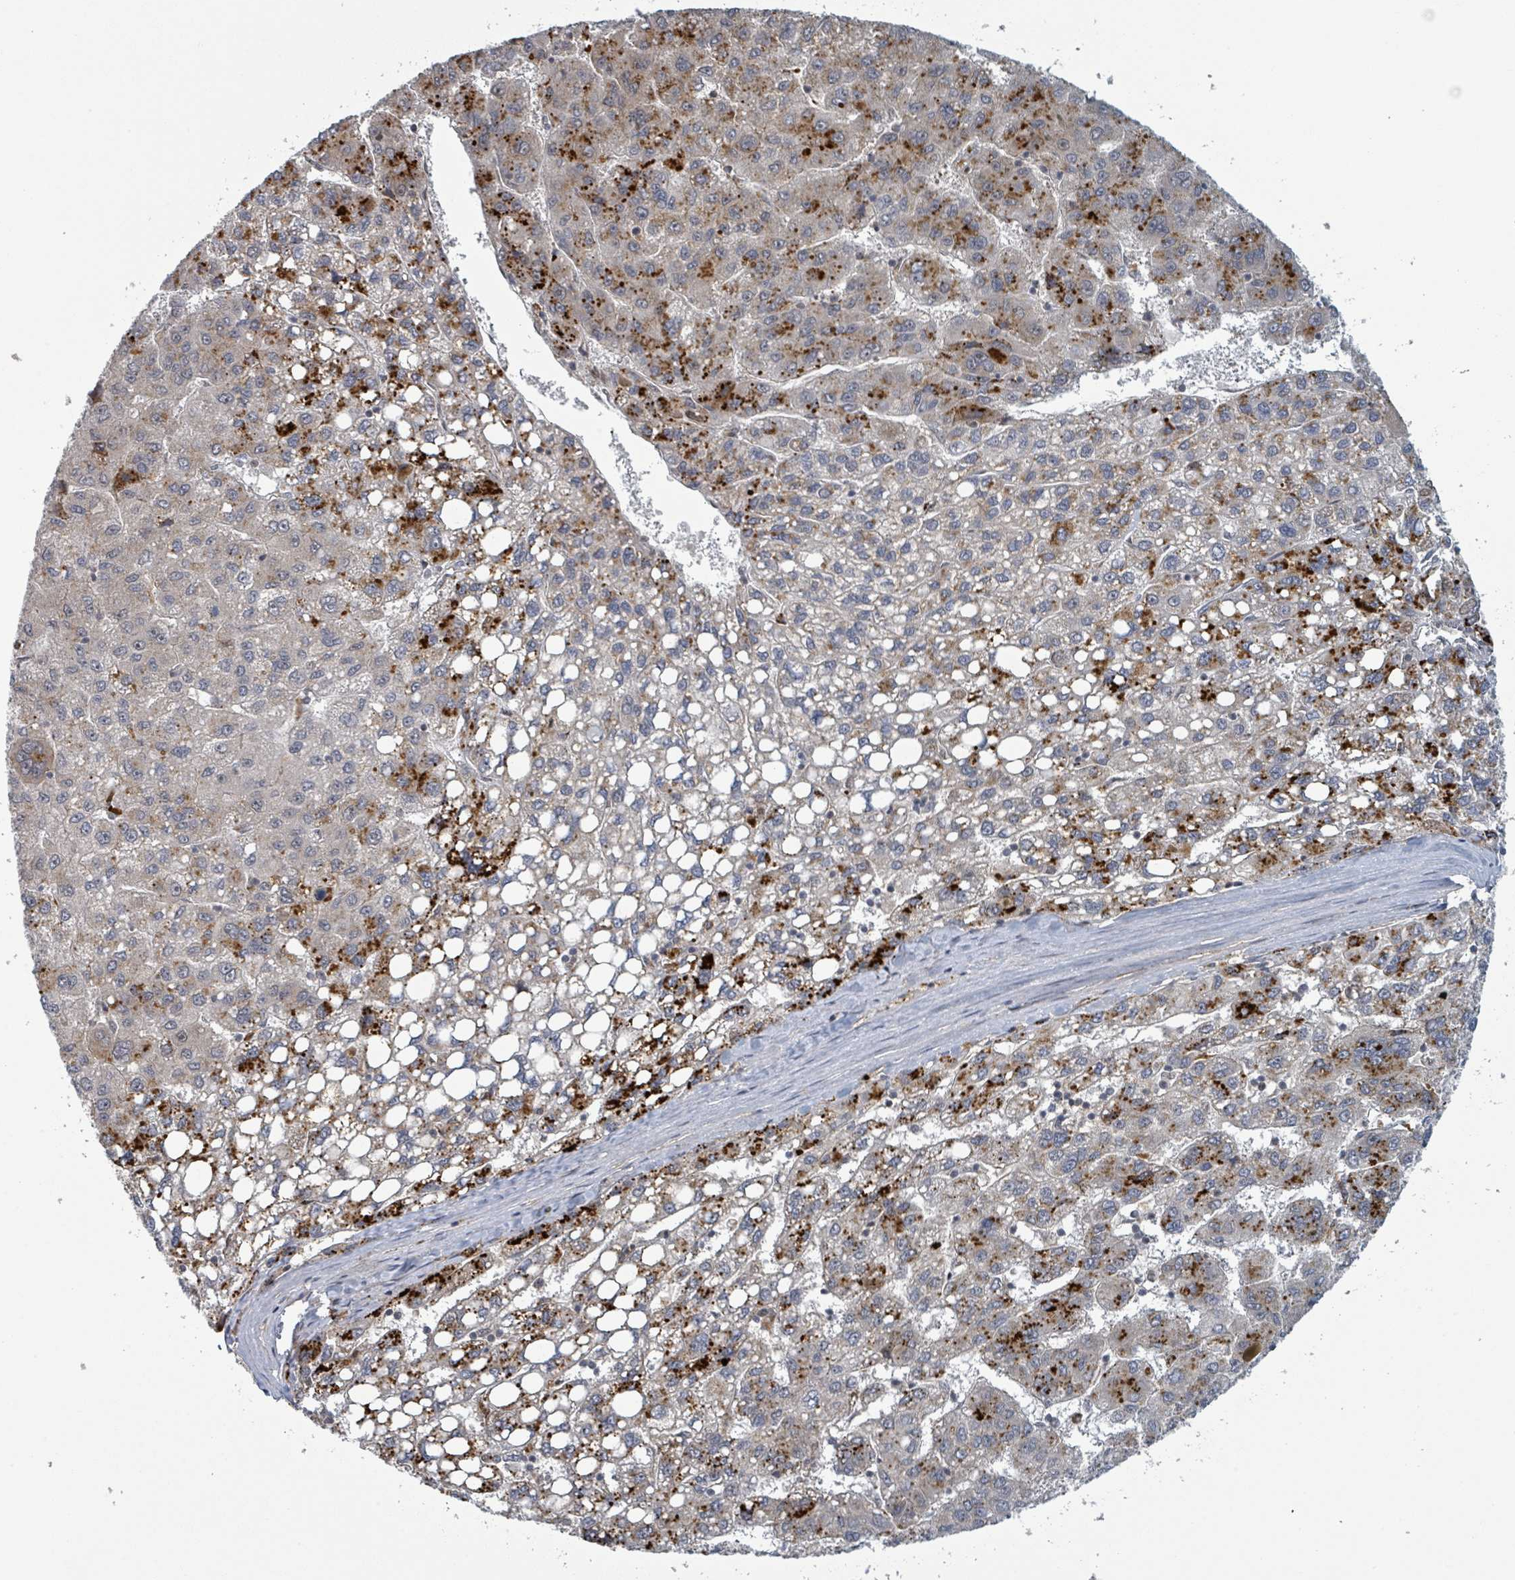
{"staining": {"intensity": "strong", "quantity": "25%-75%", "location": "cytoplasmic/membranous"}, "tissue": "liver cancer", "cell_type": "Tumor cells", "image_type": "cancer", "snomed": [{"axis": "morphology", "description": "Carcinoma, Hepatocellular, NOS"}, {"axis": "topography", "description": "Liver"}], "caption": "IHC histopathology image of neoplastic tissue: human hepatocellular carcinoma (liver) stained using immunohistochemistry exhibits high levels of strong protein expression localized specifically in the cytoplasmic/membranous of tumor cells, appearing as a cytoplasmic/membranous brown color.", "gene": "GTF3C1", "patient": {"sex": "female", "age": 82}}